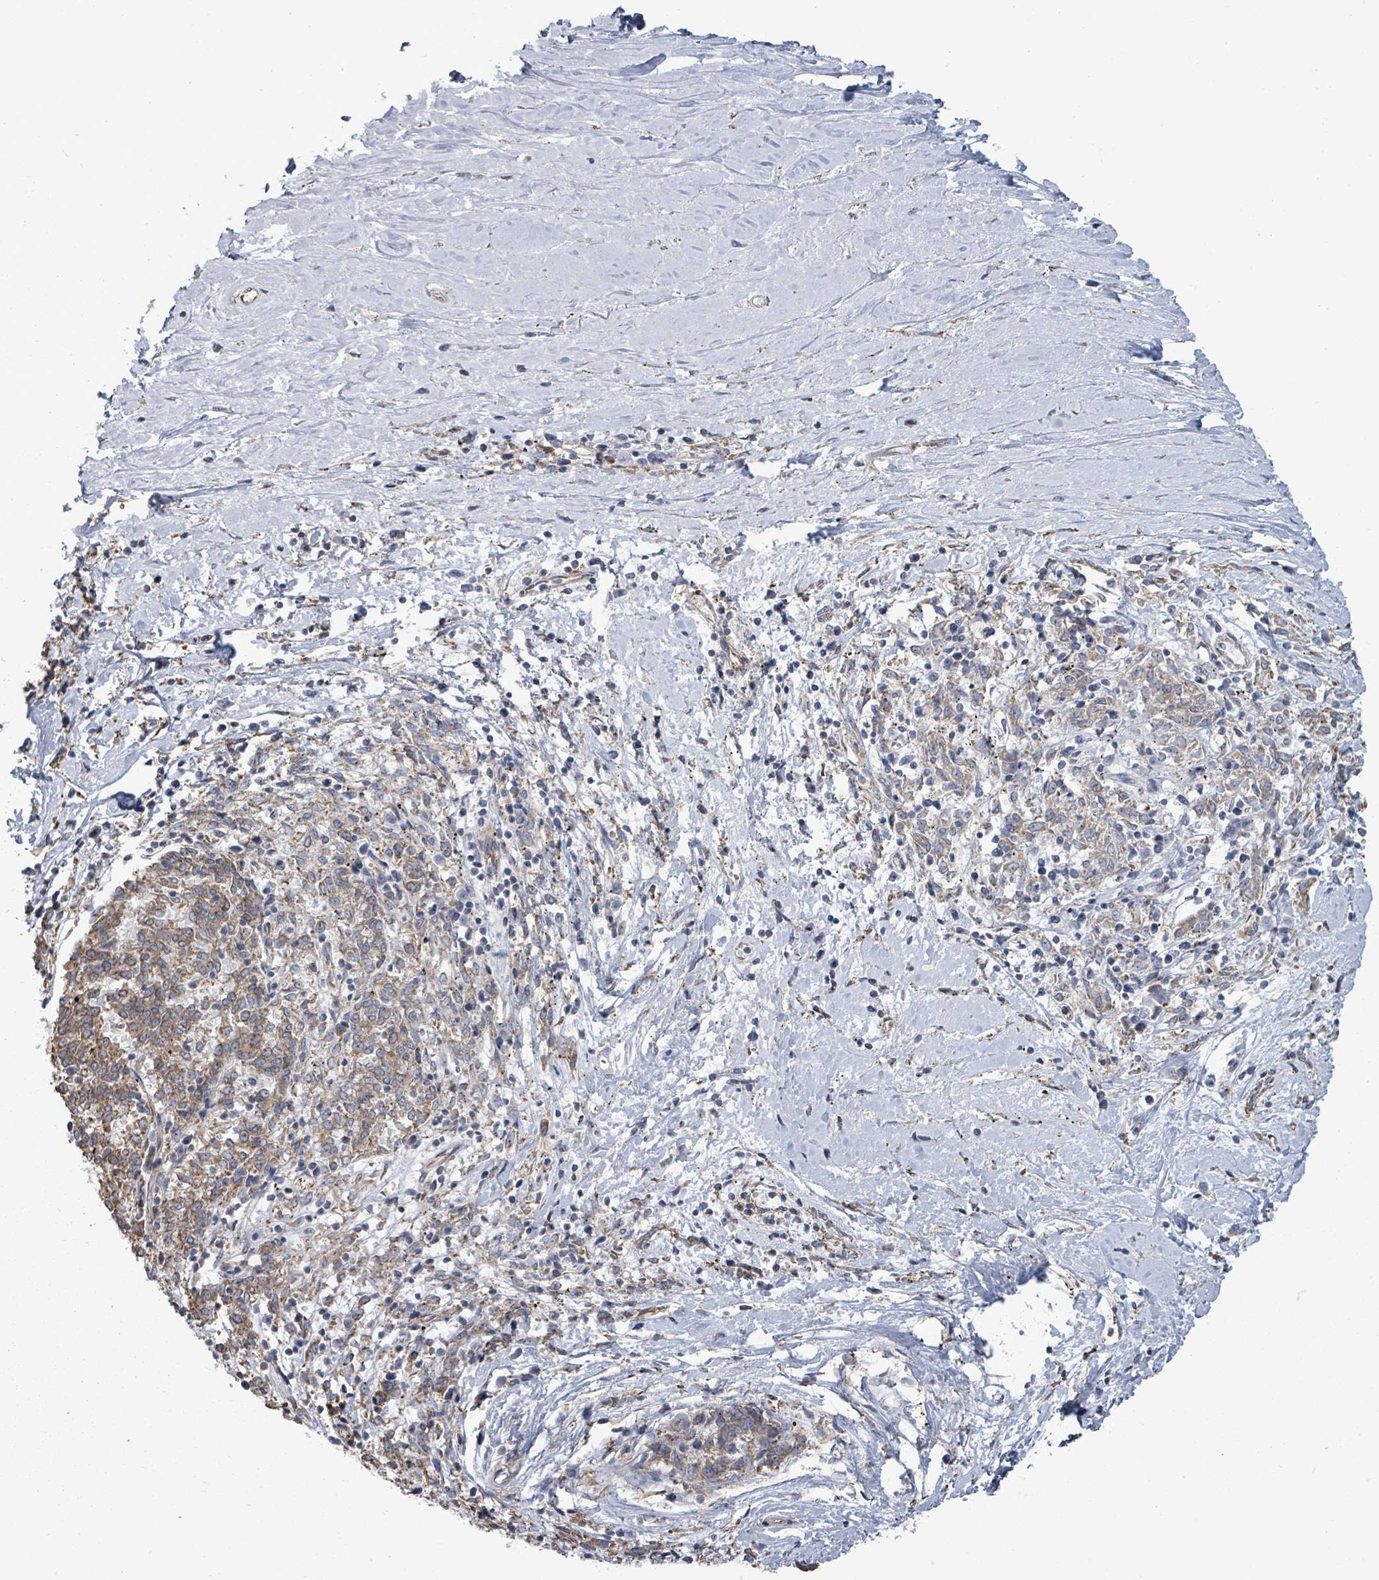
{"staining": {"intensity": "moderate", "quantity": ">75%", "location": "cytoplasmic/membranous"}, "tissue": "melanoma", "cell_type": "Tumor cells", "image_type": "cancer", "snomed": [{"axis": "morphology", "description": "Malignant melanoma, NOS"}, {"axis": "topography", "description": "Skin"}], "caption": "Human melanoma stained with a brown dye shows moderate cytoplasmic/membranous positive positivity in about >75% of tumor cells.", "gene": "PAPSS1", "patient": {"sex": "female", "age": 72}}